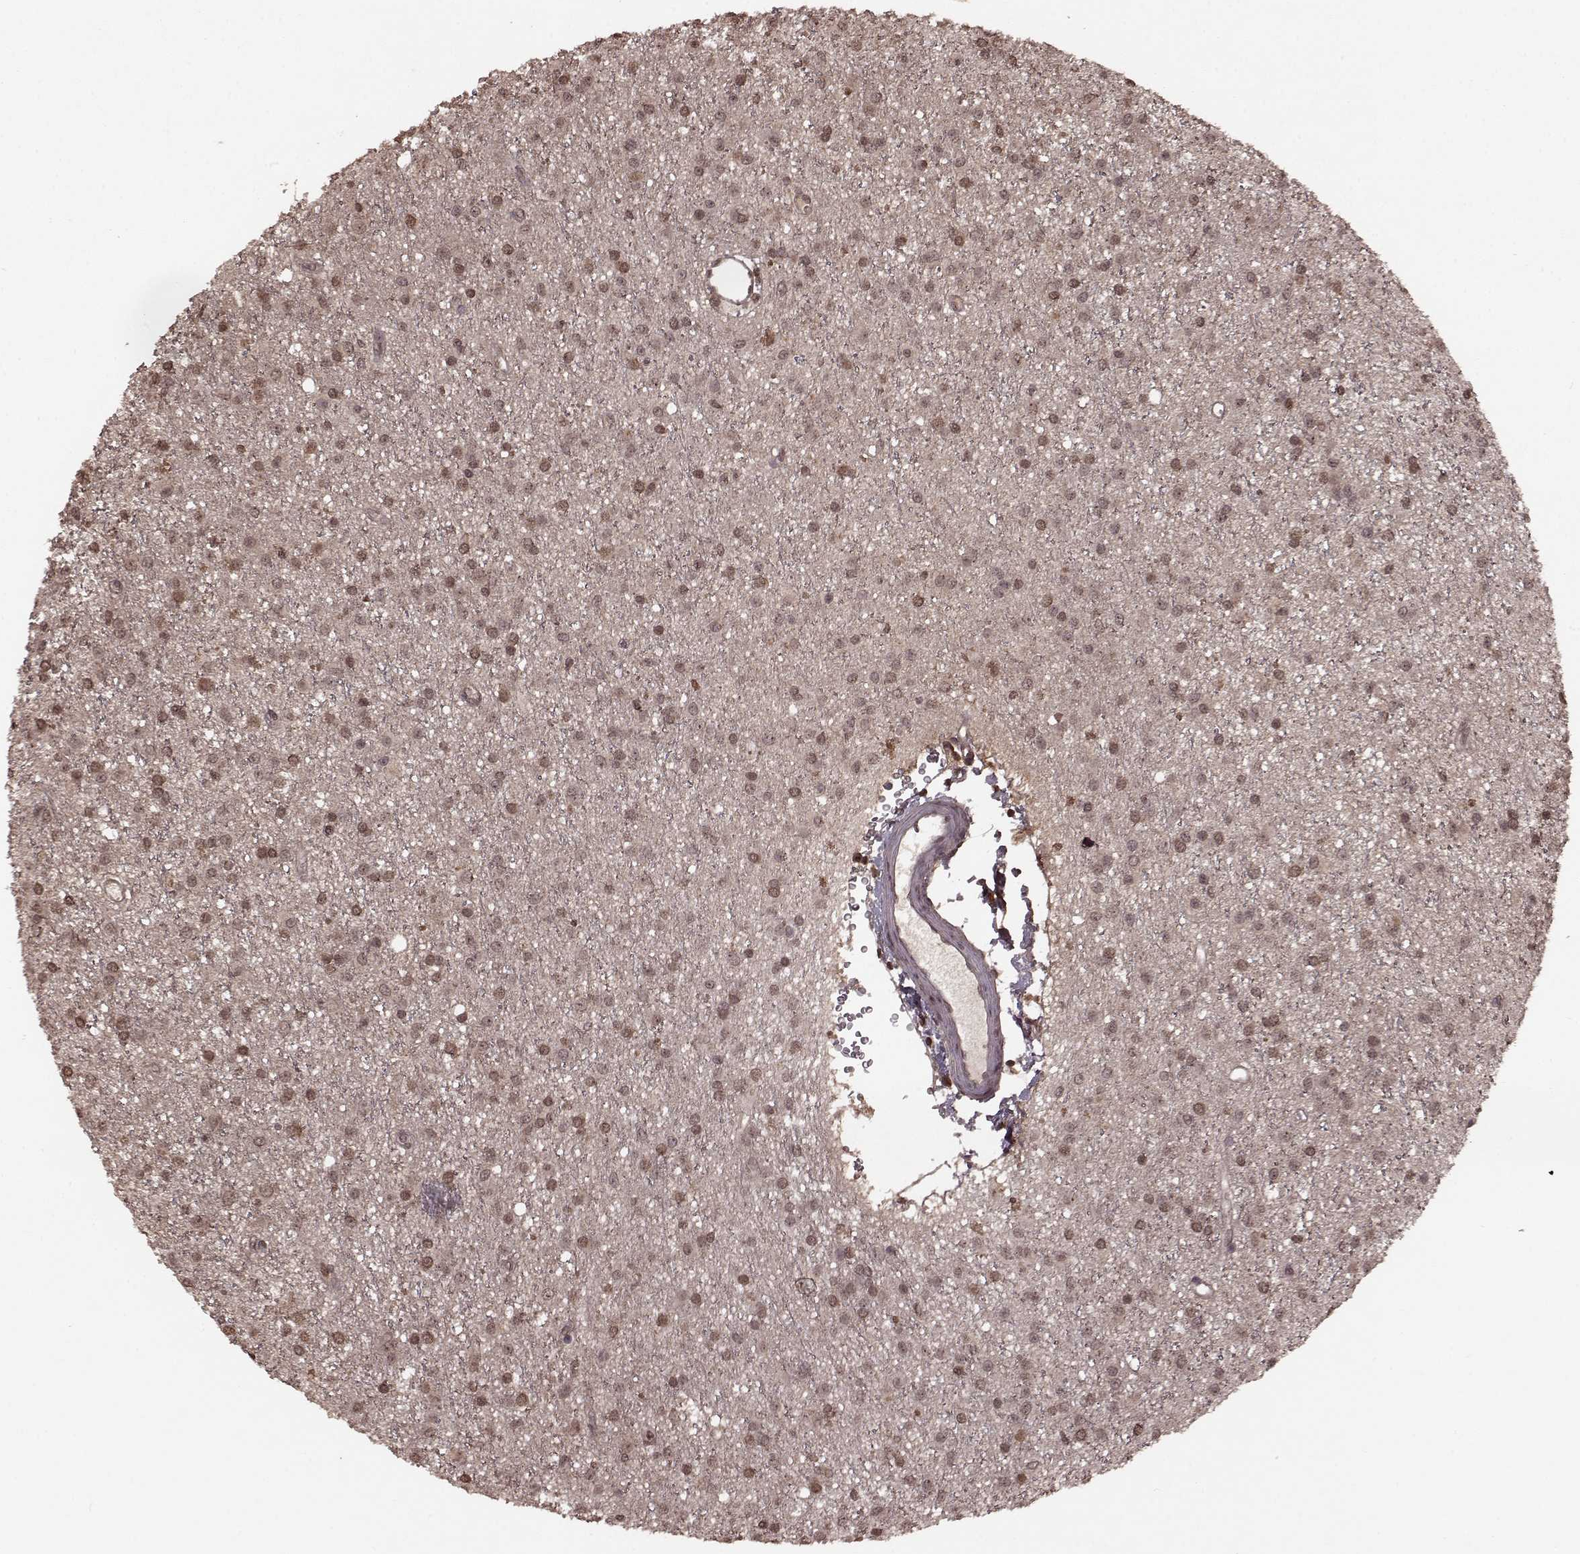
{"staining": {"intensity": "weak", "quantity": "25%-75%", "location": "cytoplasmic/membranous,nuclear"}, "tissue": "glioma", "cell_type": "Tumor cells", "image_type": "cancer", "snomed": [{"axis": "morphology", "description": "Glioma, malignant, Low grade"}, {"axis": "topography", "description": "Brain"}], "caption": "DAB immunohistochemical staining of glioma exhibits weak cytoplasmic/membranous and nuclear protein expression in approximately 25%-75% of tumor cells.", "gene": "GSS", "patient": {"sex": "male", "age": 27}}